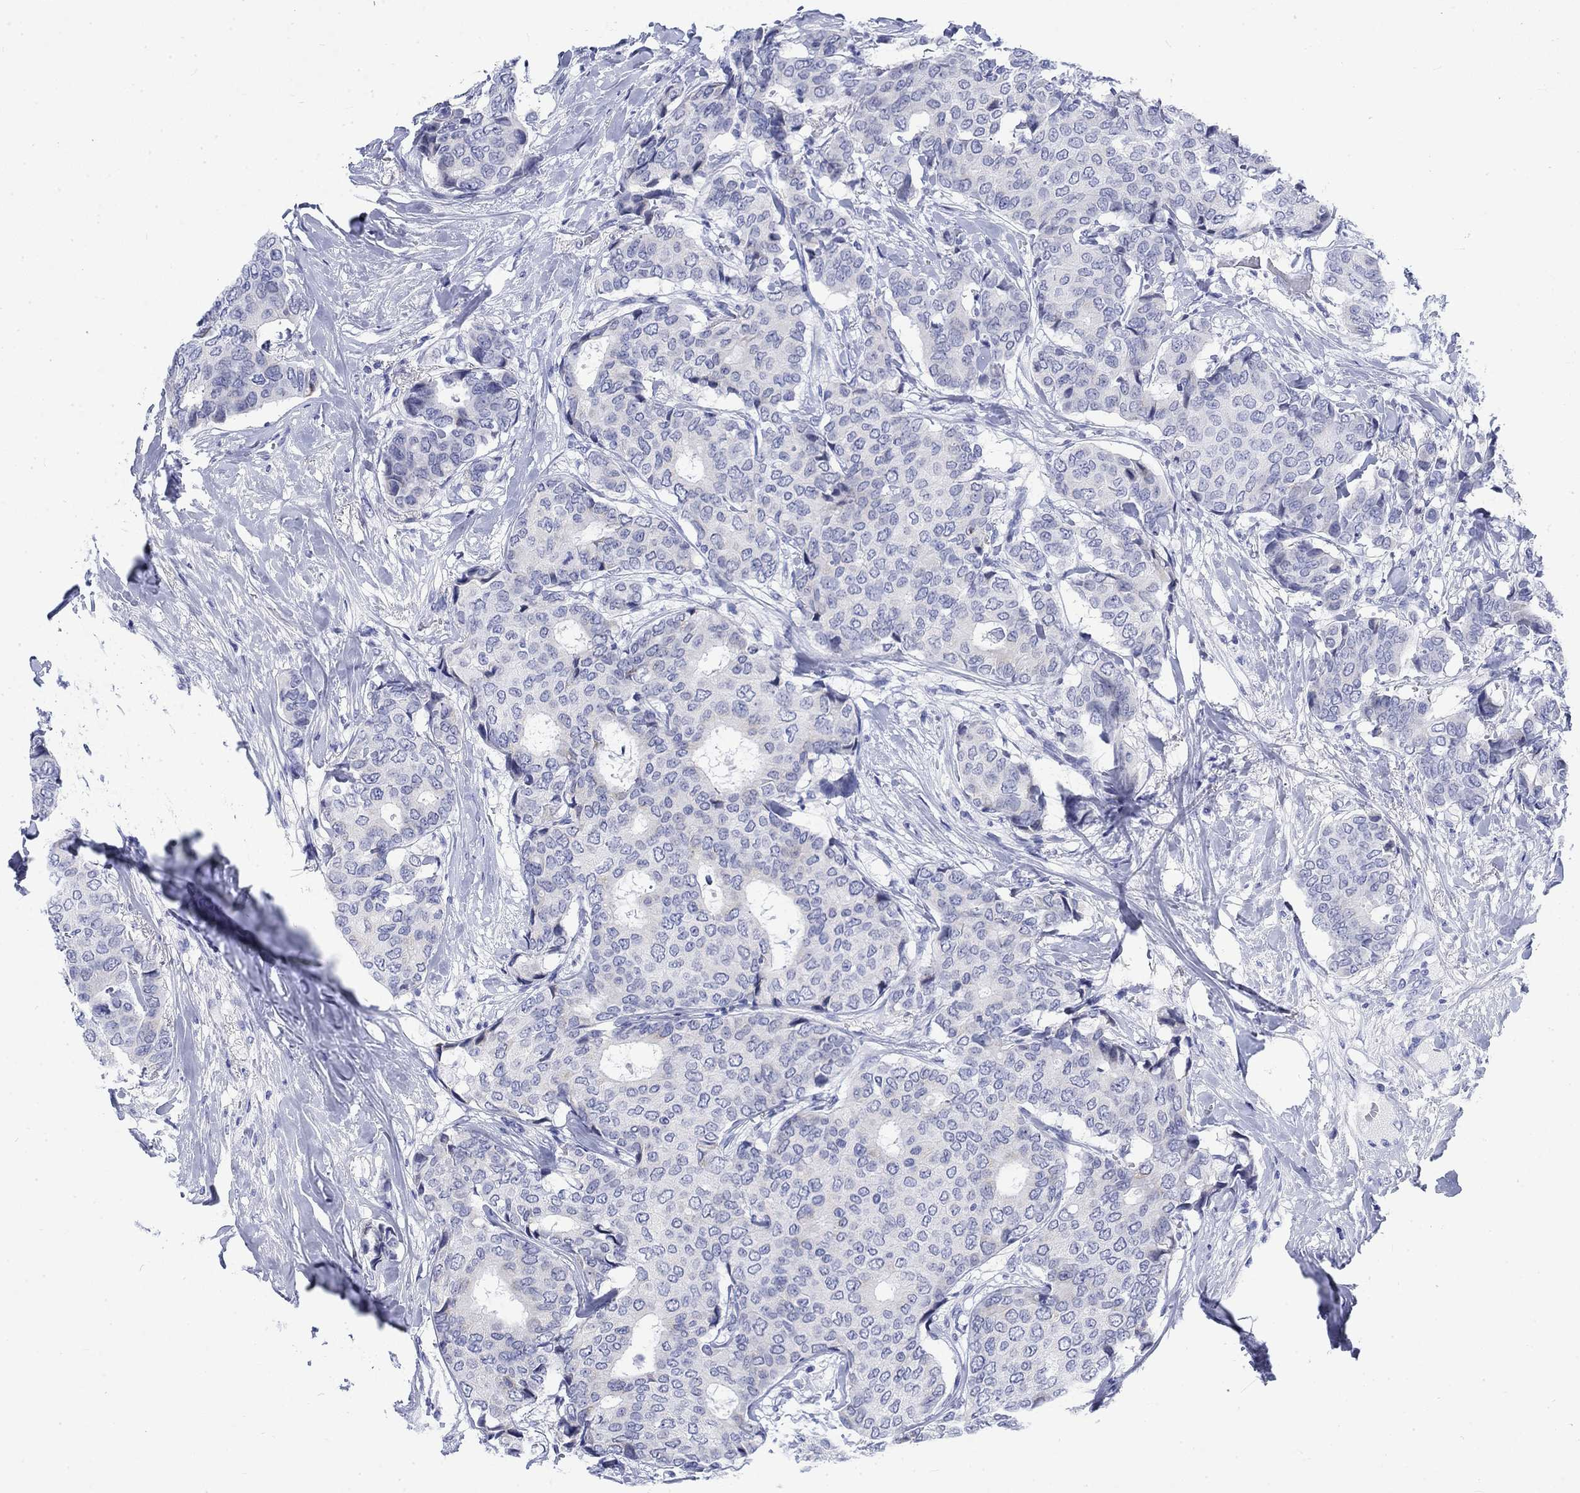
{"staining": {"intensity": "negative", "quantity": "none", "location": "none"}, "tissue": "breast cancer", "cell_type": "Tumor cells", "image_type": "cancer", "snomed": [{"axis": "morphology", "description": "Duct carcinoma"}, {"axis": "topography", "description": "Breast"}], "caption": "IHC image of neoplastic tissue: human invasive ductal carcinoma (breast) stained with DAB (3,3'-diaminobenzidine) displays no significant protein expression in tumor cells.", "gene": "KRT76", "patient": {"sex": "female", "age": 75}}